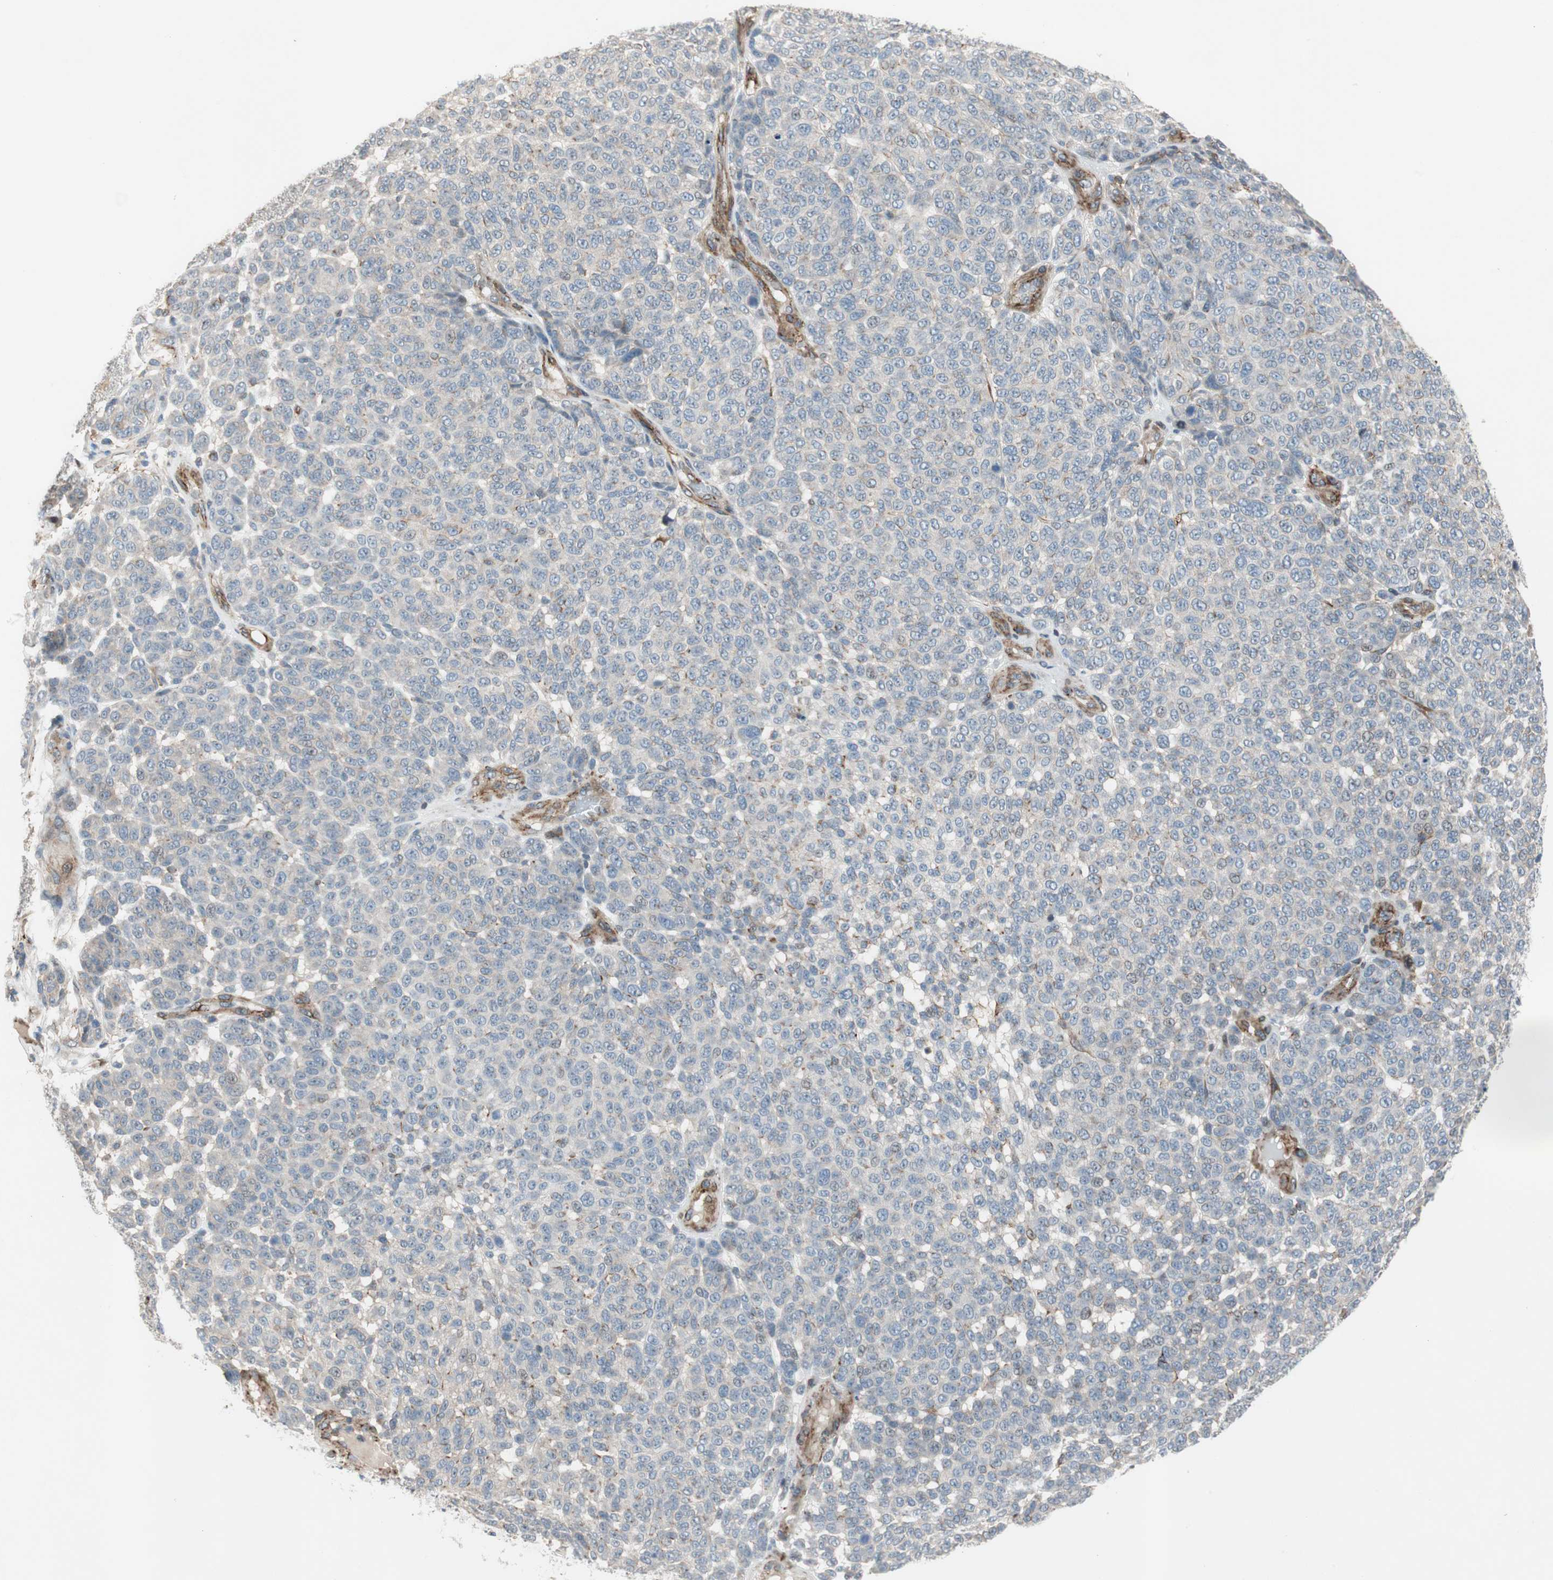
{"staining": {"intensity": "negative", "quantity": "none", "location": "none"}, "tissue": "melanoma", "cell_type": "Tumor cells", "image_type": "cancer", "snomed": [{"axis": "morphology", "description": "Malignant melanoma, NOS"}, {"axis": "topography", "description": "Skin"}], "caption": "Tumor cells are negative for protein expression in human malignant melanoma.", "gene": "GRHL1", "patient": {"sex": "male", "age": 59}}